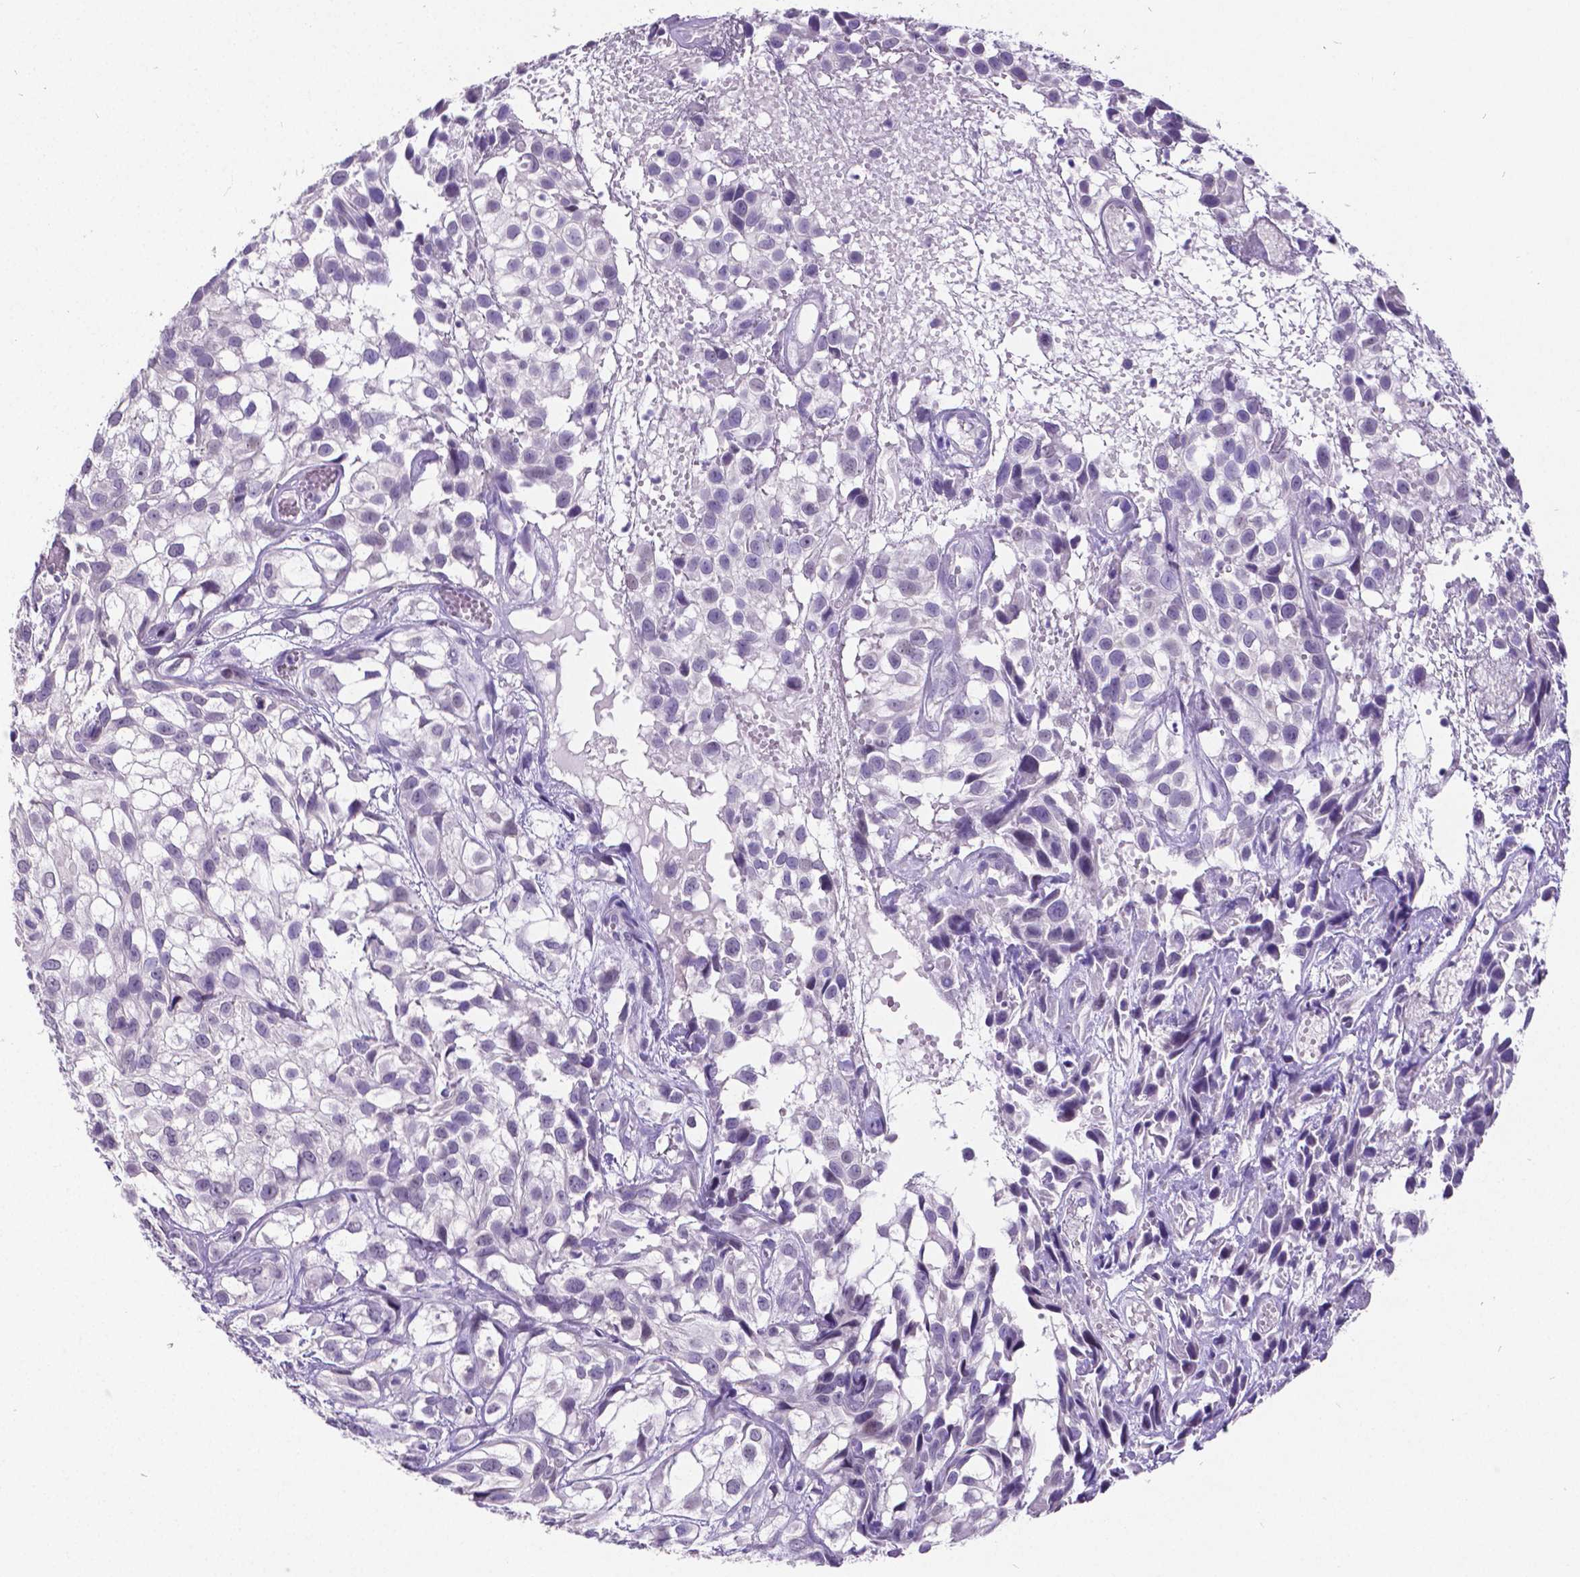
{"staining": {"intensity": "negative", "quantity": "none", "location": "none"}, "tissue": "urothelial cancer", "cell_type": "Tumor cells", "image_type": "cancer", "snomed": [{"axis": "morphology", "description": "Urothelial carcinoma, High grade"}, {"axis": "topography", "description": "Urinary bladder"}], "caption": "Tumor cells show no significant staining in urothelial cancer.", "gene": "SATB2", "patient": {"sex": "male", "age": 56}}